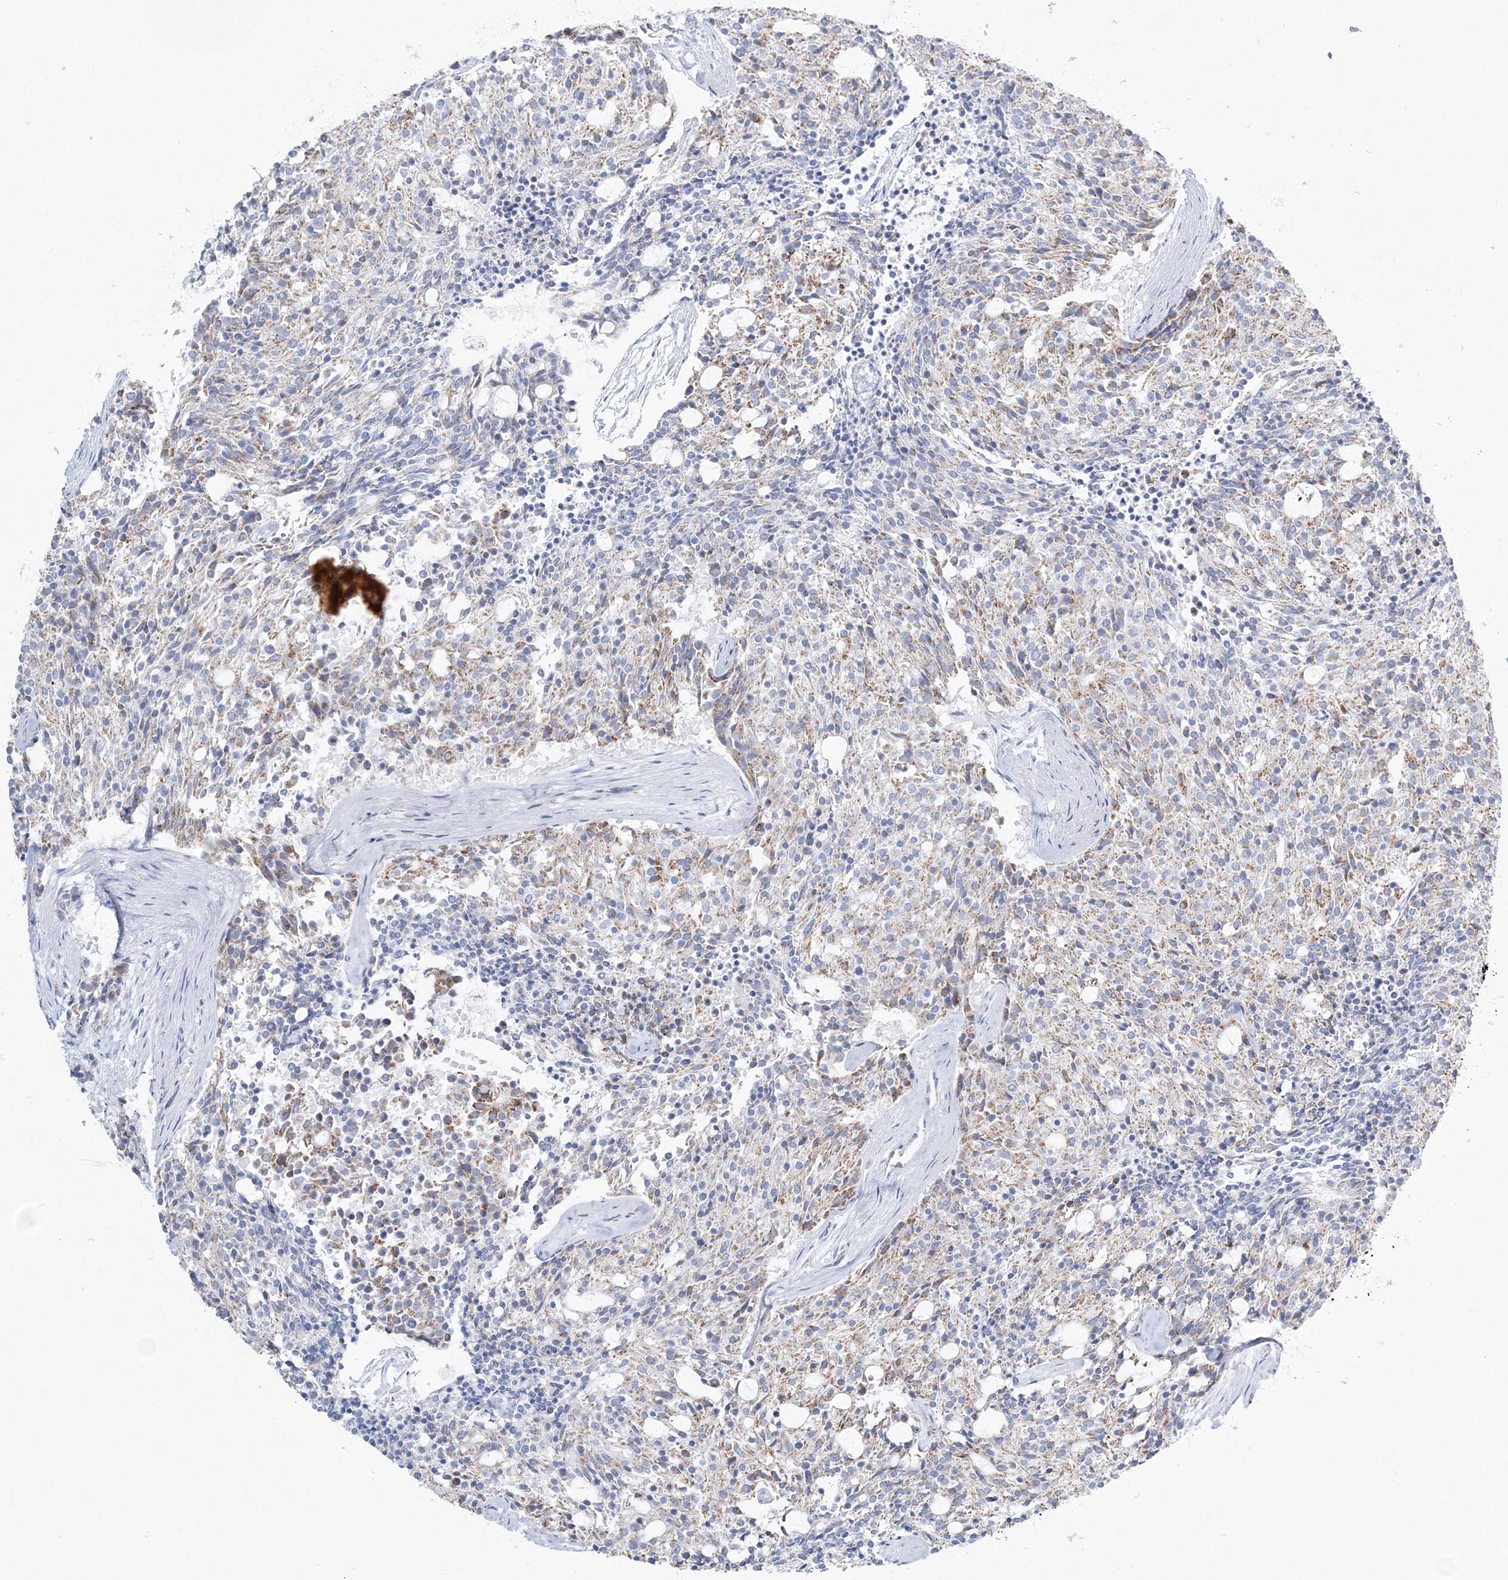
{"staining": {"intensity": "weak", "quantity": ">75%", "location": "cytoplasmic/membranous"}, "tissue": "carcinoid", "cell_type": "Tumor cells", "image_type": "cancer", "snomed": [{"axis": "morphology", "description": "Carcinoid, malignant, NOS"}, {"axis": "topography", "description": "Pancreas"}], "caption": "This micrograph reveals carcinoid stained with immunohistochemistry (IHC) to label a protein in brown. The cytoplasmic/membranous of tumor cells show weak positivity for the protein. Nuclei are counter-stained blue.", "gene": "HIBCH", "patient": {"sex": "female", "age": 54}}